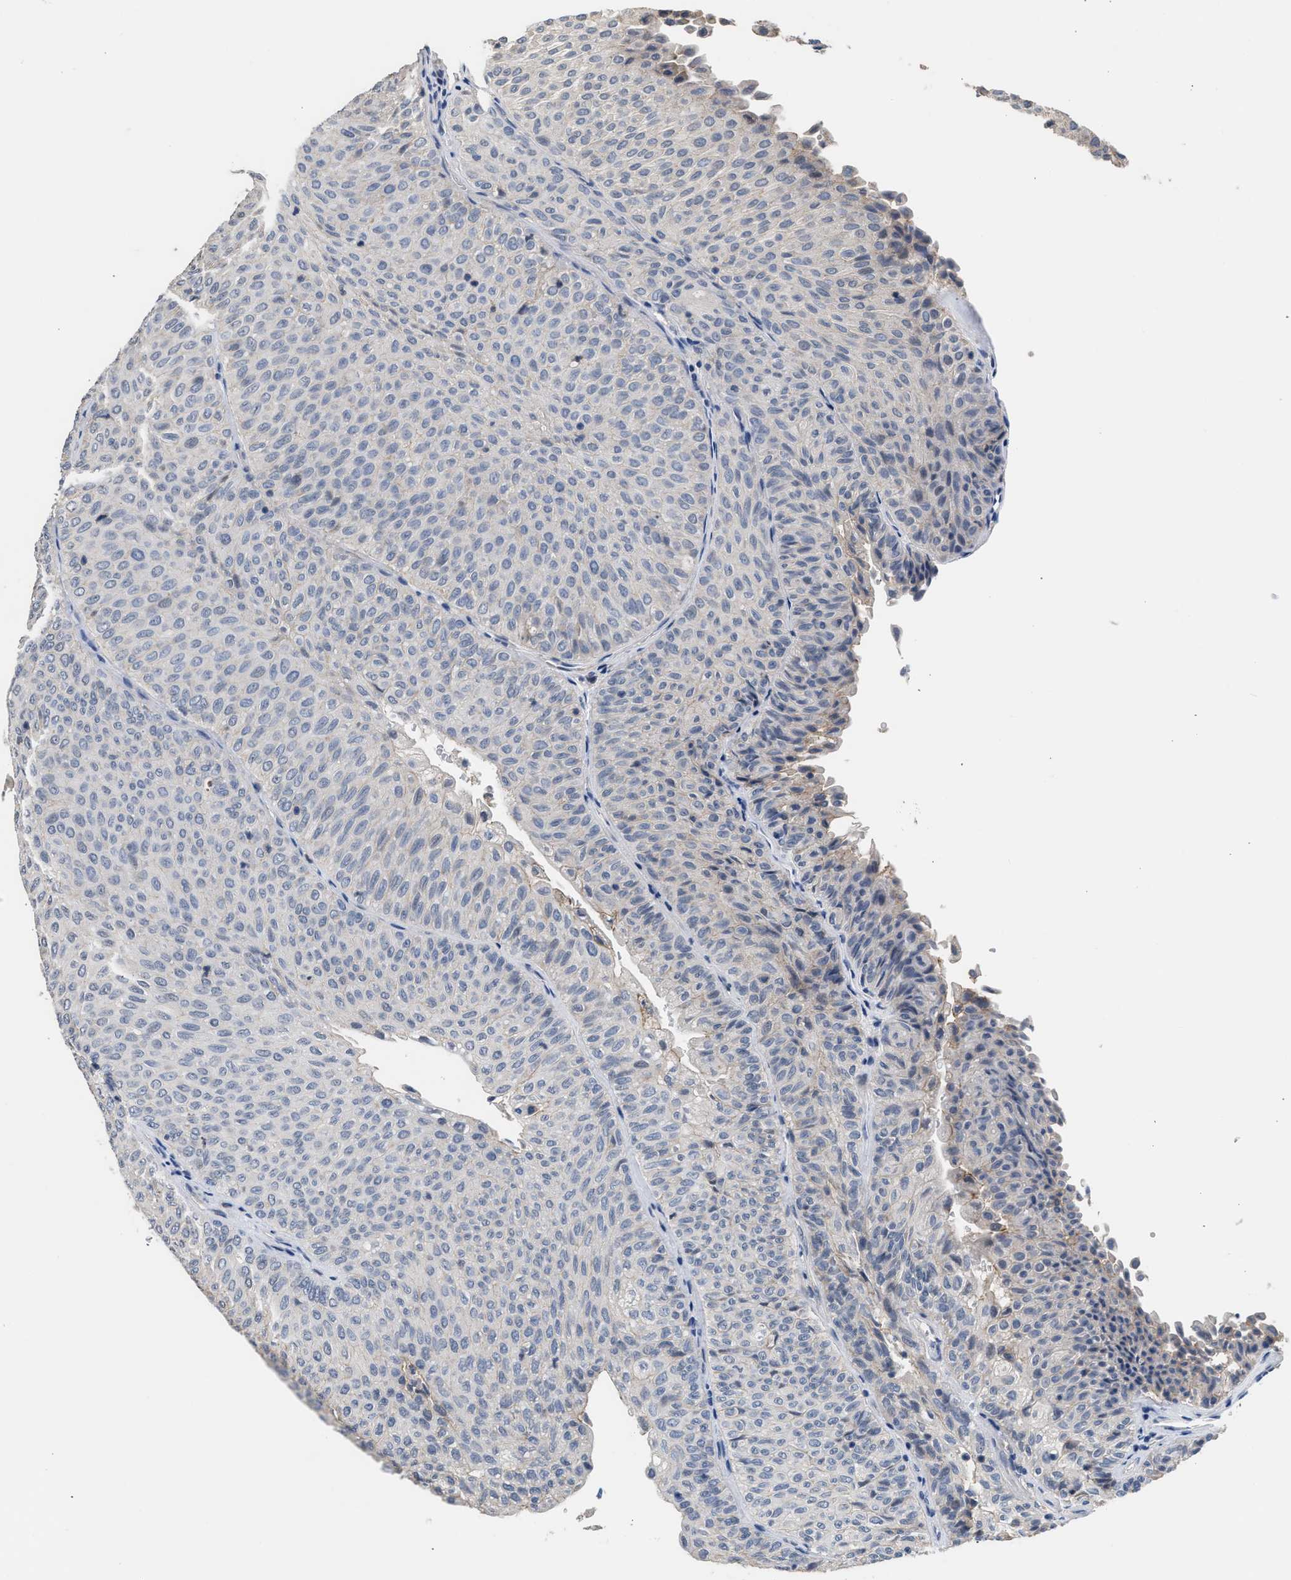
{"staining": {"intensity": "weak", "quantity": "<25%", "location": "cytoplasmic/membranous"}, "tissue": "urothelial cancer", "cell_type": "Tumor cells", "image_type": "cancer", "snomed": [{"axis": "morphology", "description": "Urothelial carcinoma, Low grade"}, {"axis": "topography", "description": "Urinary bladder"}], "caption": "Tumor cells are negative for brown protein staining in urothelial cancer.", "gene": "CSF3R", "patient": {"sex": "male", "age": 78}}